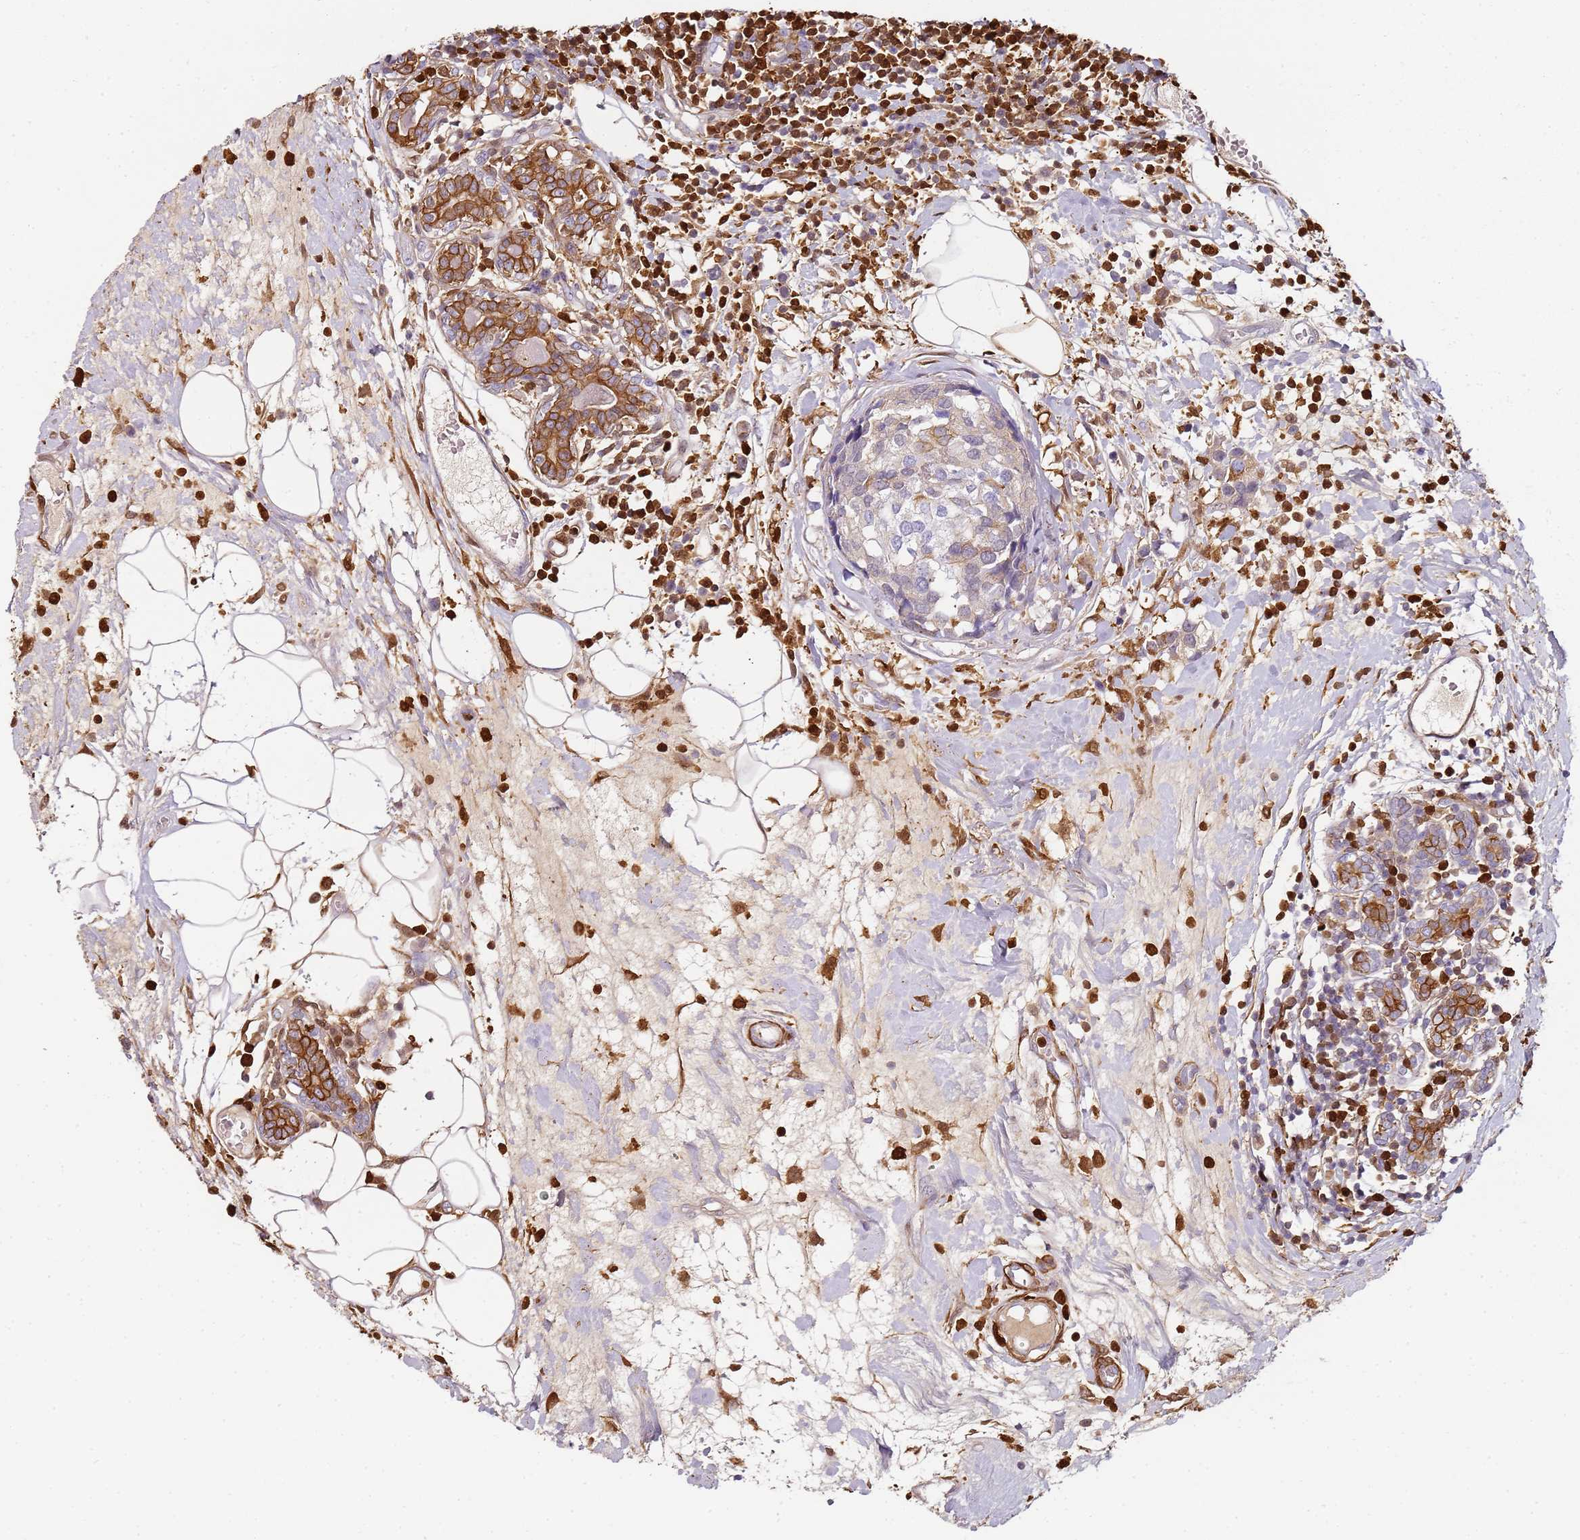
{"staining": {"intensity": "negative", "quantity": "none", "location": "none"}, "tissue": "breast cancer", "cell_type": "Tumor cells", "image_type": "cancer", "snomed": [{"axis": "morphology", "description": "Lobular carcinoma"}, {"axis": "topography", "description": "Breast"}], "caption": "The histopathology image shows no staining of tumor cells in breast lobular carcinoma.", "gene": "S100A4", "patient": {"sex": "female", "age": 59}}